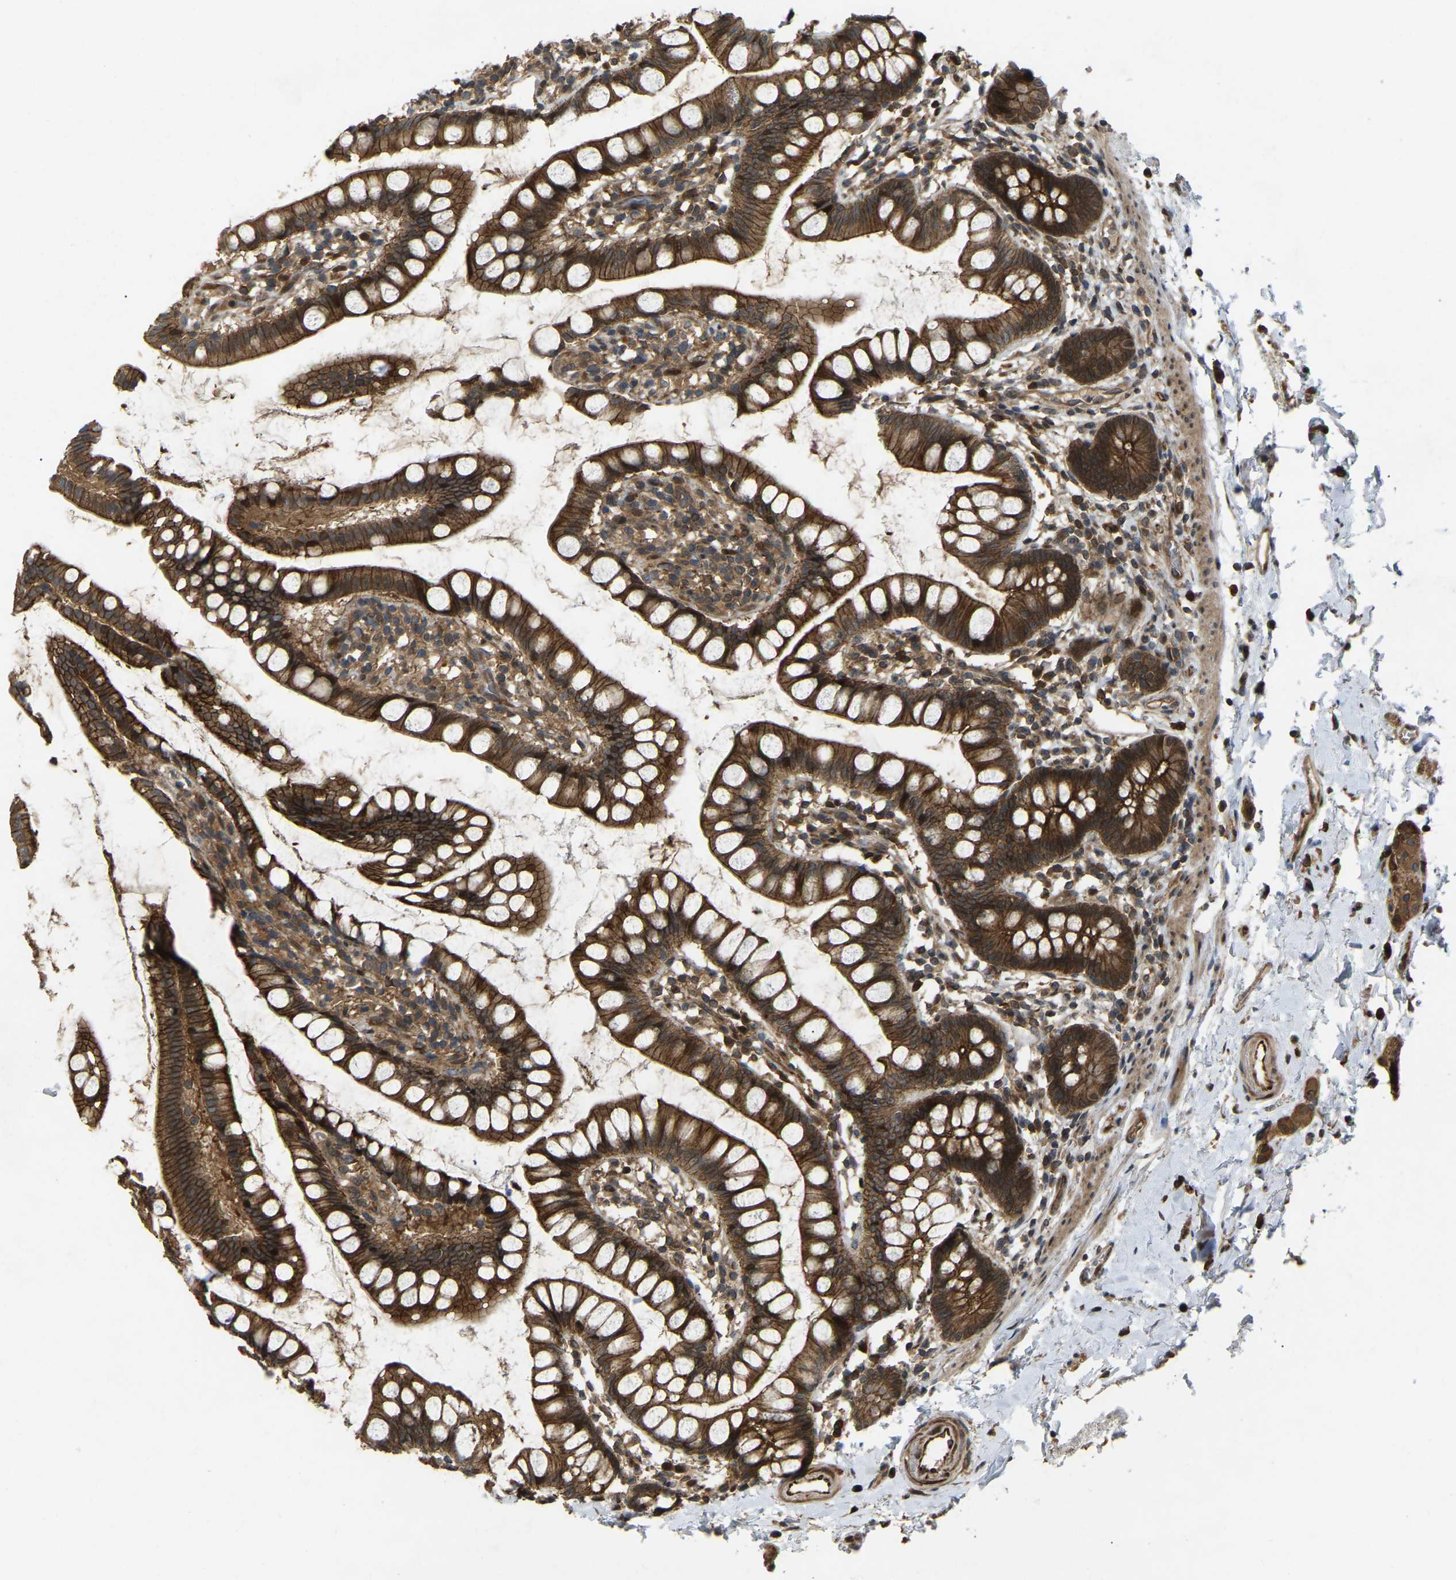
{"staining": {"intensity": "strong", "quantity": ">75%", "location": "cytoplasmic/membranous,nuclear"}, "tissue": "small intestine", "cell_type": "Glandular cells", "image_type": "normal", "snomed": [{"axis": "morphology", "description": "Normal tissue, NOS"}, {"axis": "topography", "description": "Small intestine"}], "caption": "The histopathology image reveals immunohistochemical staining of normal small intestine. There is strong cytoplasmic/membranous,nuclear positivity is appreciated in approximately >75% of glandular cells. The staining is performed using DAB (3,3'-diaminobenzidine) brown chromogen to label protein expression. The nuclei are counter-stained blue using hematoxylin.", "gene": "KIAA1549", "patient": {"sex": "female", "age": 84}}